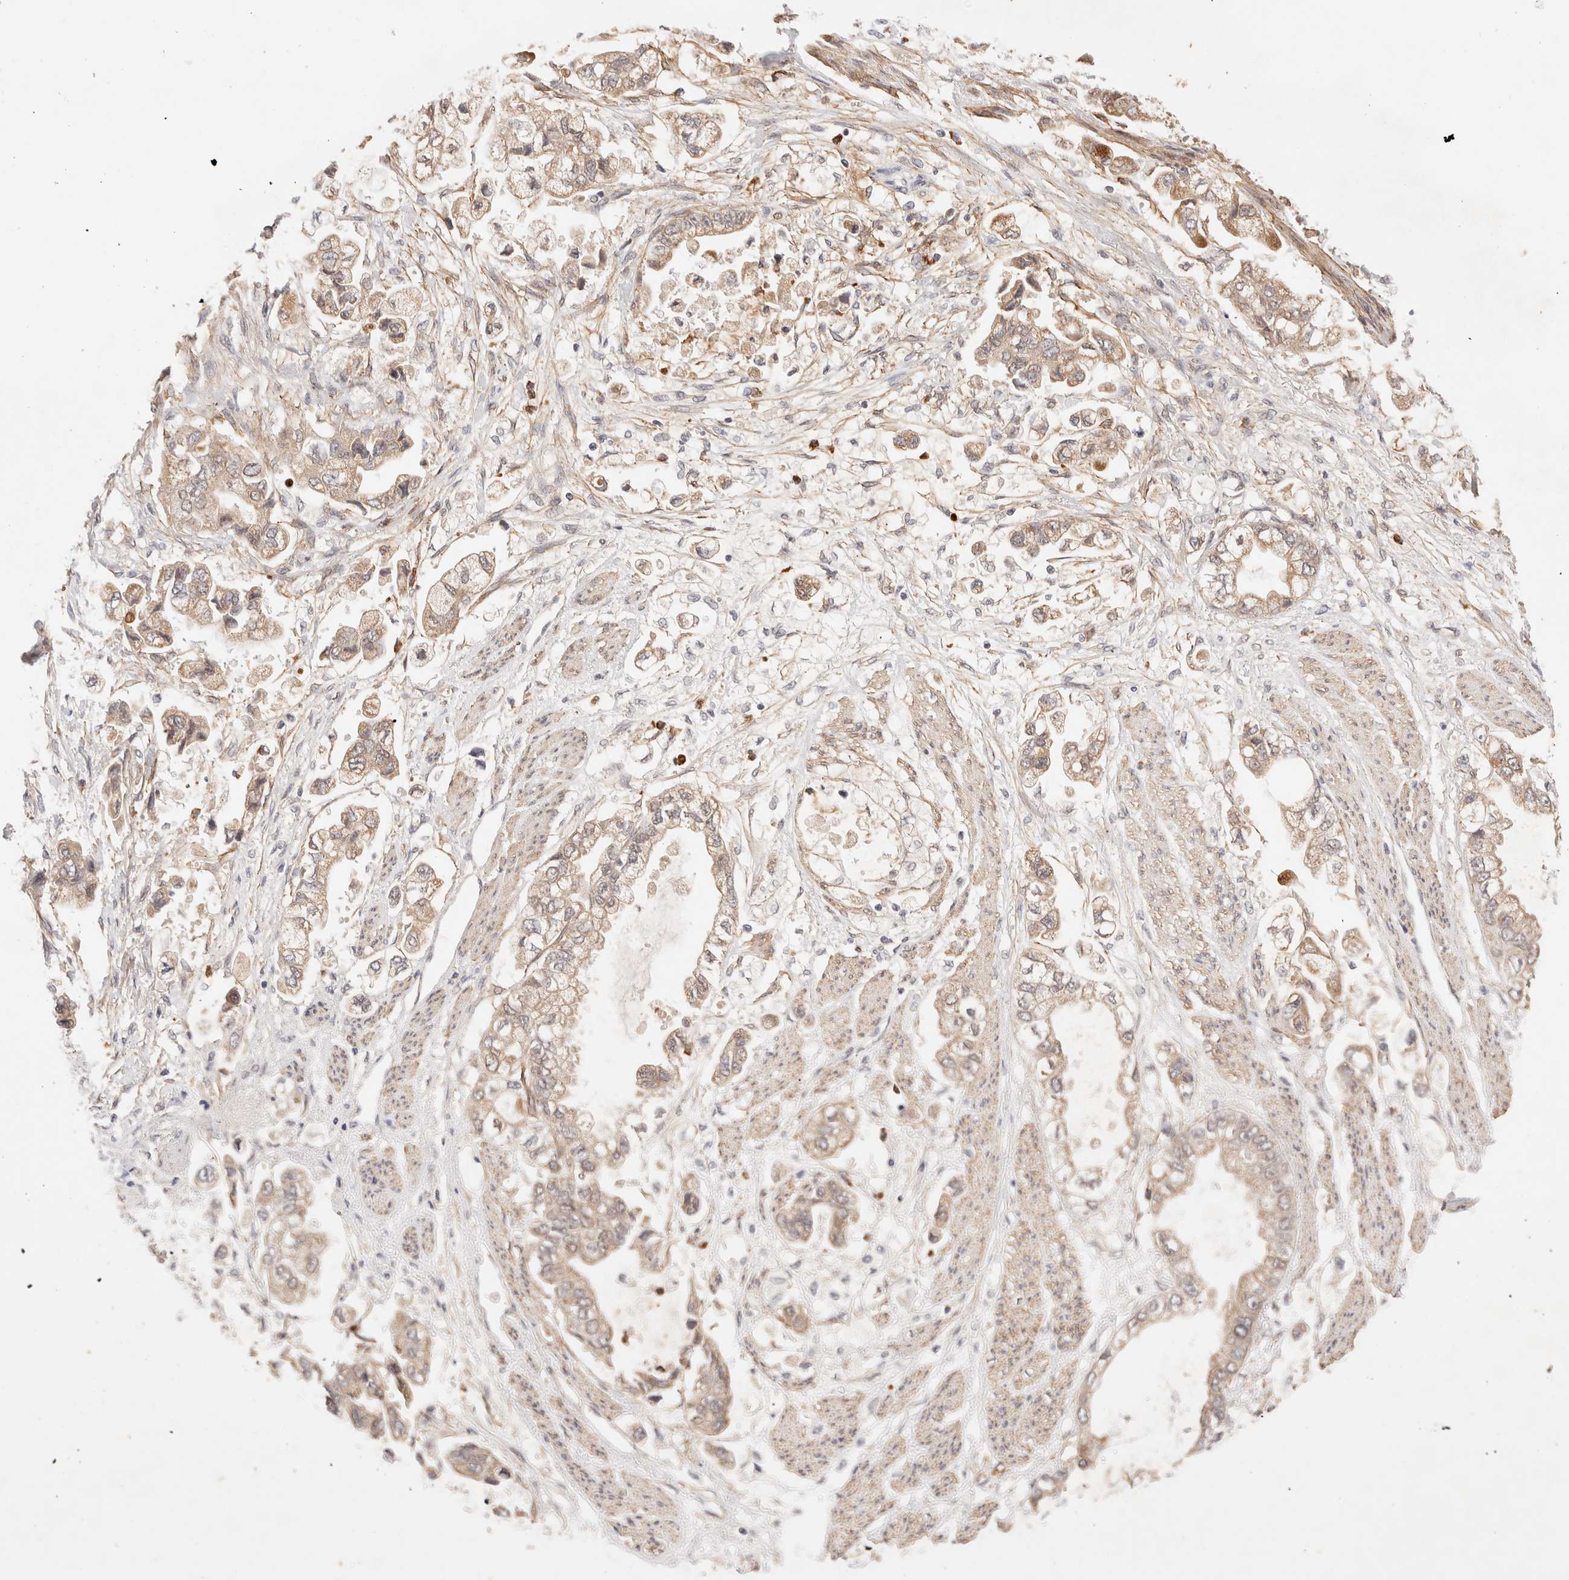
{"staining": {"intensity": "weak", "quantity": ">75%", "location": "cytoplasmic/membranous"}, "tissue": "stomach cancer", "cell_type": "Tumor cells", "image_type": "cancer", "snomed": [{"axis": "morphology", "description": "Adenocarcinoma, NOS"}, {"axis": "topography", "description": "Stomach"}], "caption": "Immunohistochemical staining of human stomach cancer (adenocarcinoma) exhibits weak cytoplasmic/membranous protein expression in approximately >75% of tumor cells.", "gene": "BRPF3", "patient": {"sex": "male", "age": 62}}